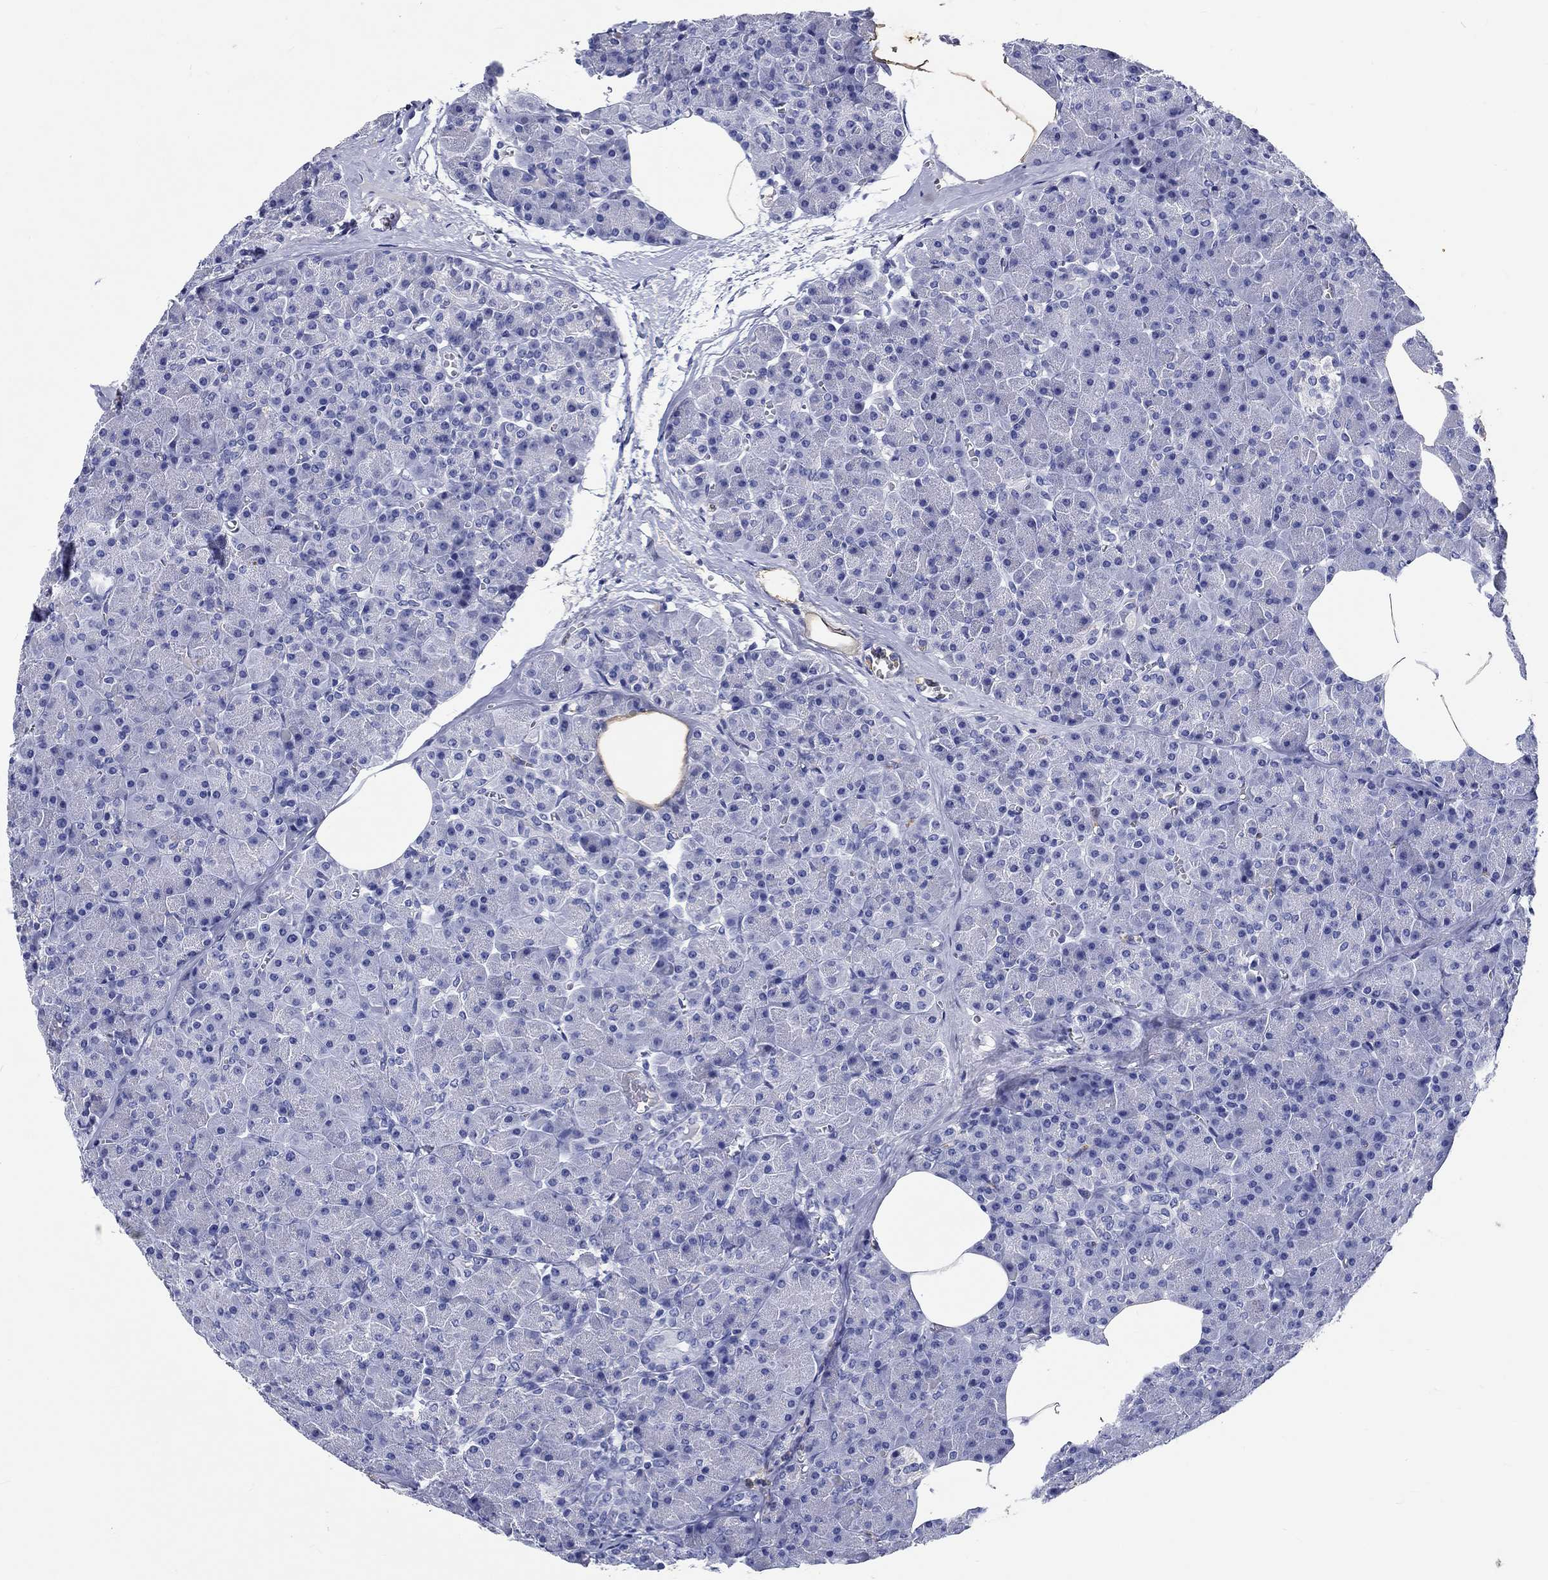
{"staining": {"intensity": "negative", "quantity": "none", "location": "none"}, "tissue": "pancreas", "cell_type": "Exocrine glandular cells", "image_type": "normal", "snomed": [{"axis": "morphology", "description": "Normal tissue, NOS"}, {"axis": "topography", "description": "Pancreas"}], "caption": "Immunohistochemistry (IHC) of unremarkable pancreas shows no staining in exocrine glandular cells.", "gene": "EPX", "patient": {"sex": "female", "age": 45}}